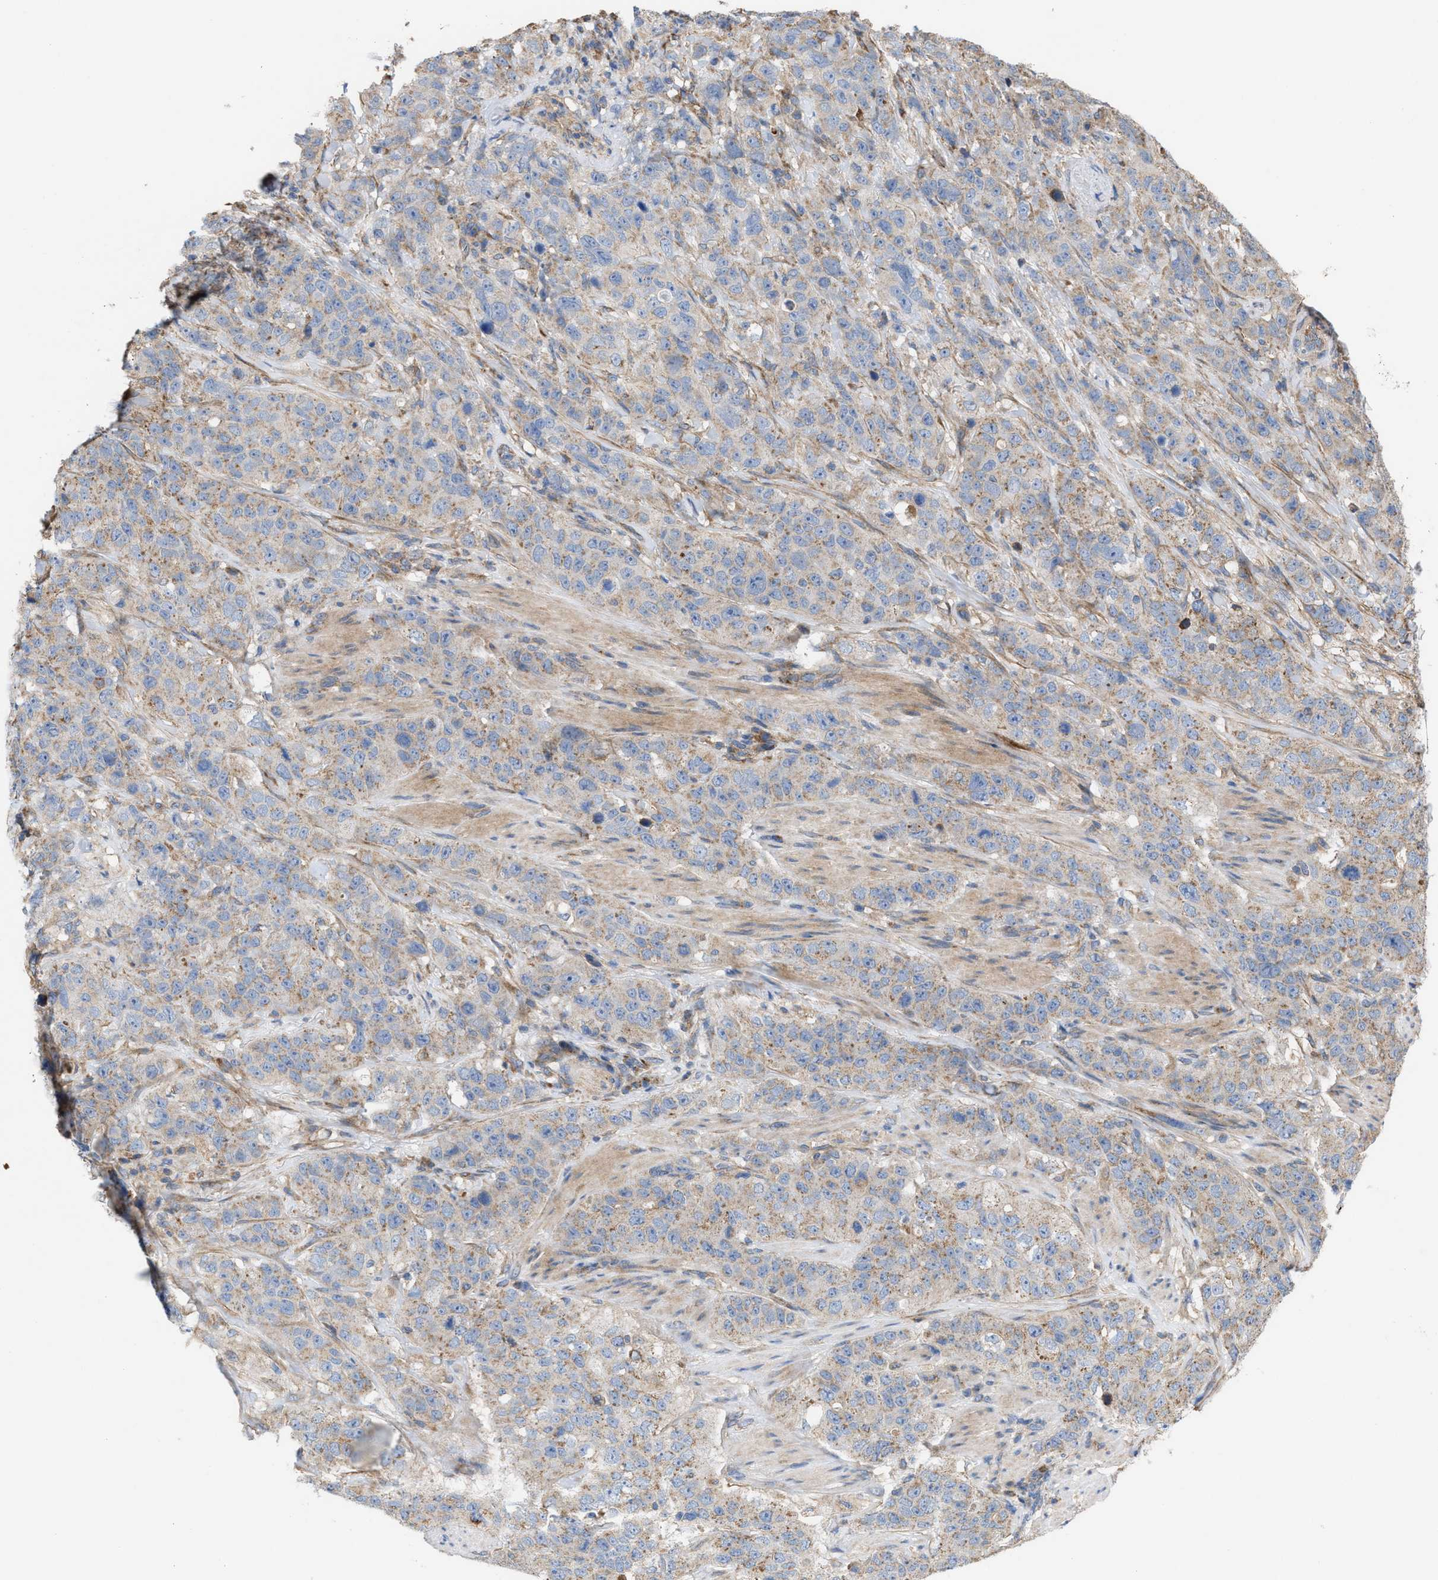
{"staining": {"intensity": "weak", "quantity": "25%-75%", "location": "cytoplasmic/membranous"}, "tissue": "stomach cancer", "cell_type": "Tumor cells", "image_type": "cancer", "snomed": [{"axis": "morphology", "description": "Adenocarcinoma, NOS"}, {"axis": "topography", "description": "Stomach"}], "caption": "The photomicrograph demonstrates a brown stain indicating the presence of a protein in the cytoplasmic/membranous of tumor cells in stomach adenocarcinoma.", "gene": "OXSM", "patient": {"sex": "male", "age": 48}}